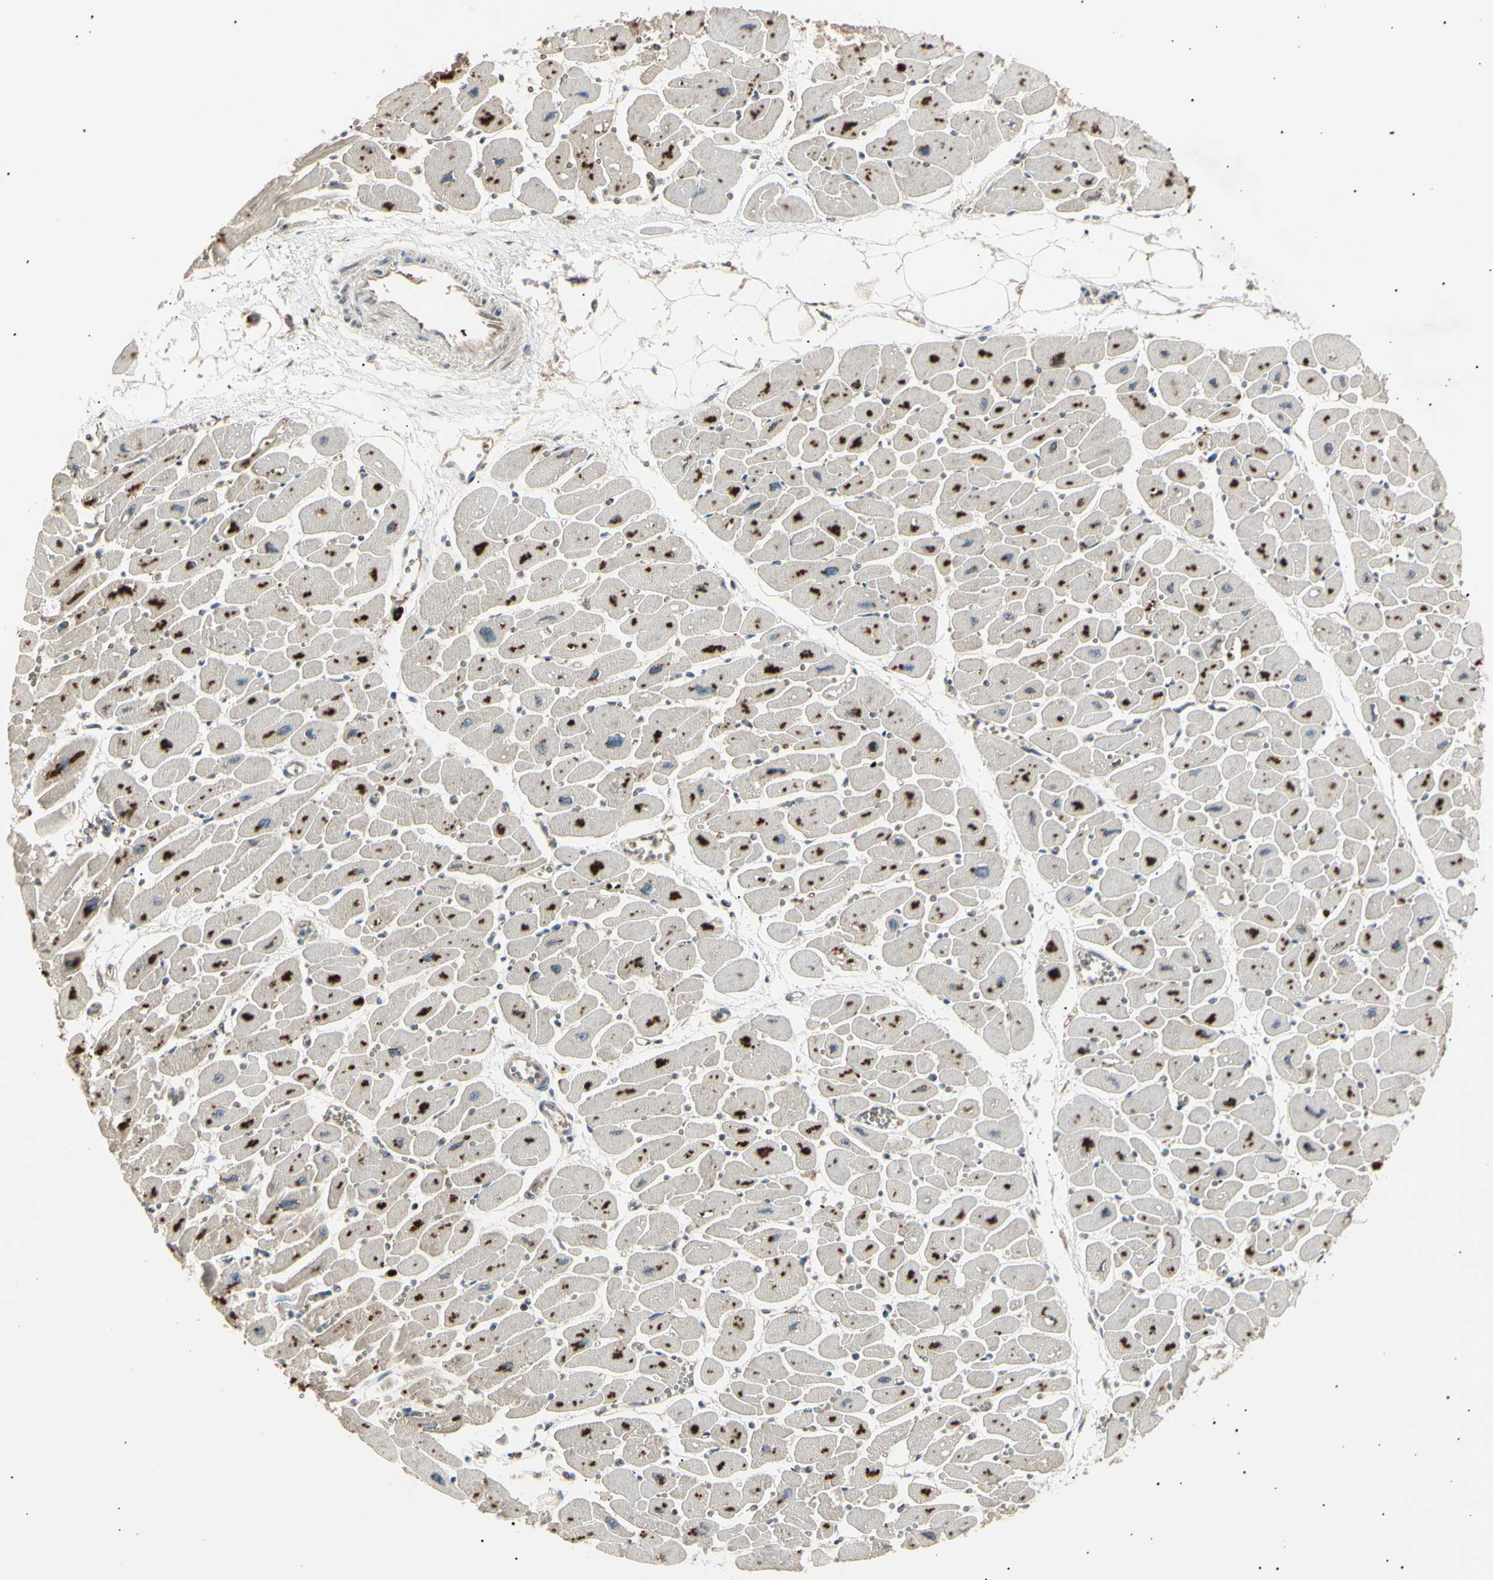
{"staining": {"intensity": "moderate", "quantity": "25%-75%", "location": "cytoplasmic/membranous"}, "tissue": "heart muscle", "cell_type": "Cardiomyocytes", "image_type": "normal", "snomed": [{"axis": "morphology", "description": "Normal tissue, NOS"}, {"axis": "topography", "description": "Heart"}], "caption": "Immunohistochemistry (IHC) (DAB (3,3'-diaminobenzidine)) staining of benign heart muscle reveals moderate cytoplasmic/membranous protein staining in approximately 25%-75% of cardiomyocytes.", "gene": "NUAK2", "patient": {"sex": "female", "age": 54}}